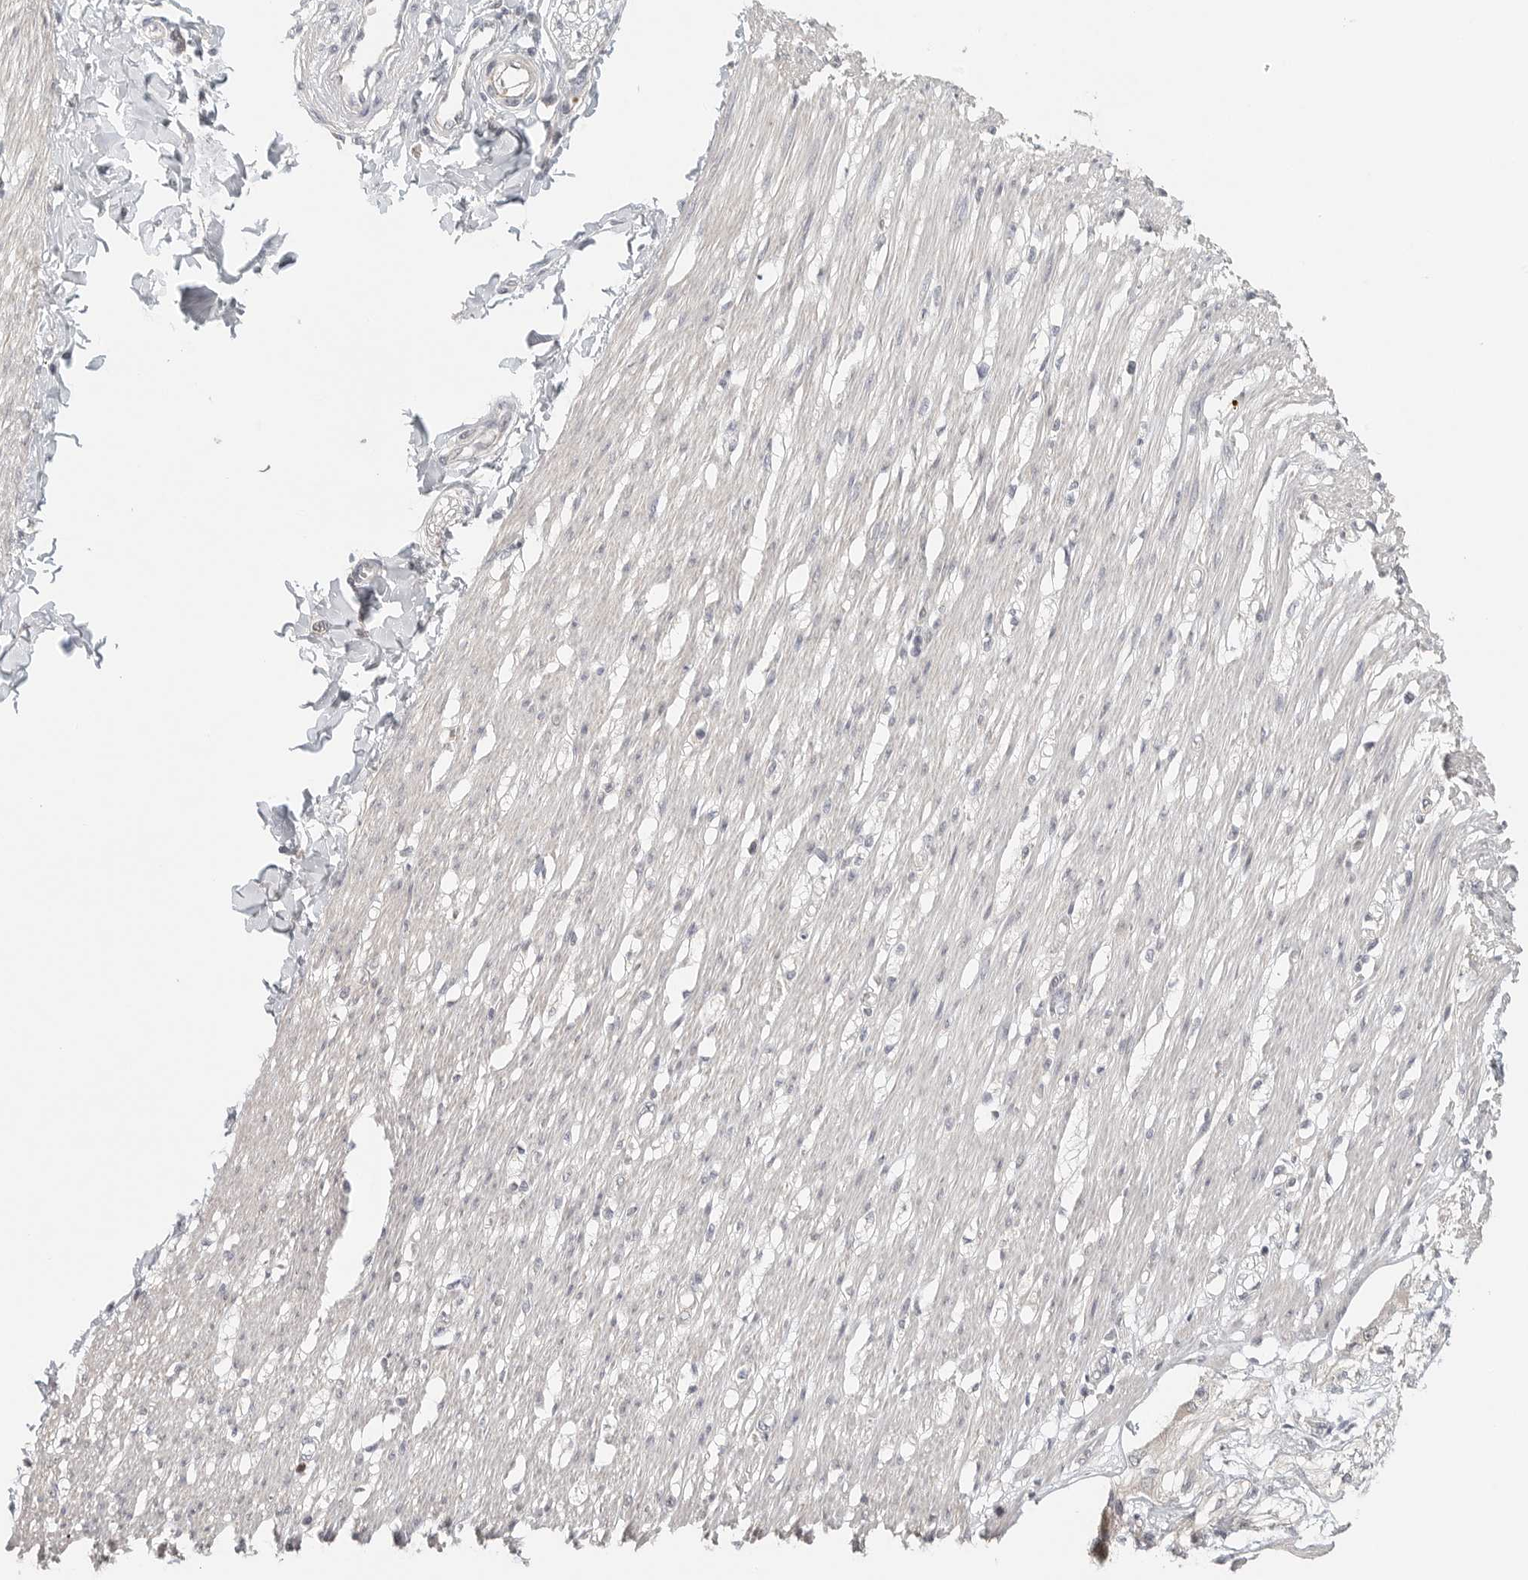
{"staining": {"intensity": "negative", "quantity": "none", "location": "none"}, "tissue": "smooth muscle", "cell_type": "Smooth muscle cells", "image_type": "normal", "snomed": [{"axis": "morphology", "description": "Normal tissue, NOS"}, {"axis": "morphology", "description": "Adenocarcinoma, NOS"}, {"axis": "topography", "description": "Colon"}, {"axis": "topography", "description": "Peripheral nerve tissue"}], "caption": "Smooth muscle cells show no significant protein positivity in unremarkable smooth muscle. (DAB immunohistochemistry (IHC) with hematoxylin counter stain).", "gene": "HDAC6", "patient": {"sex": "male", "age": 14}}